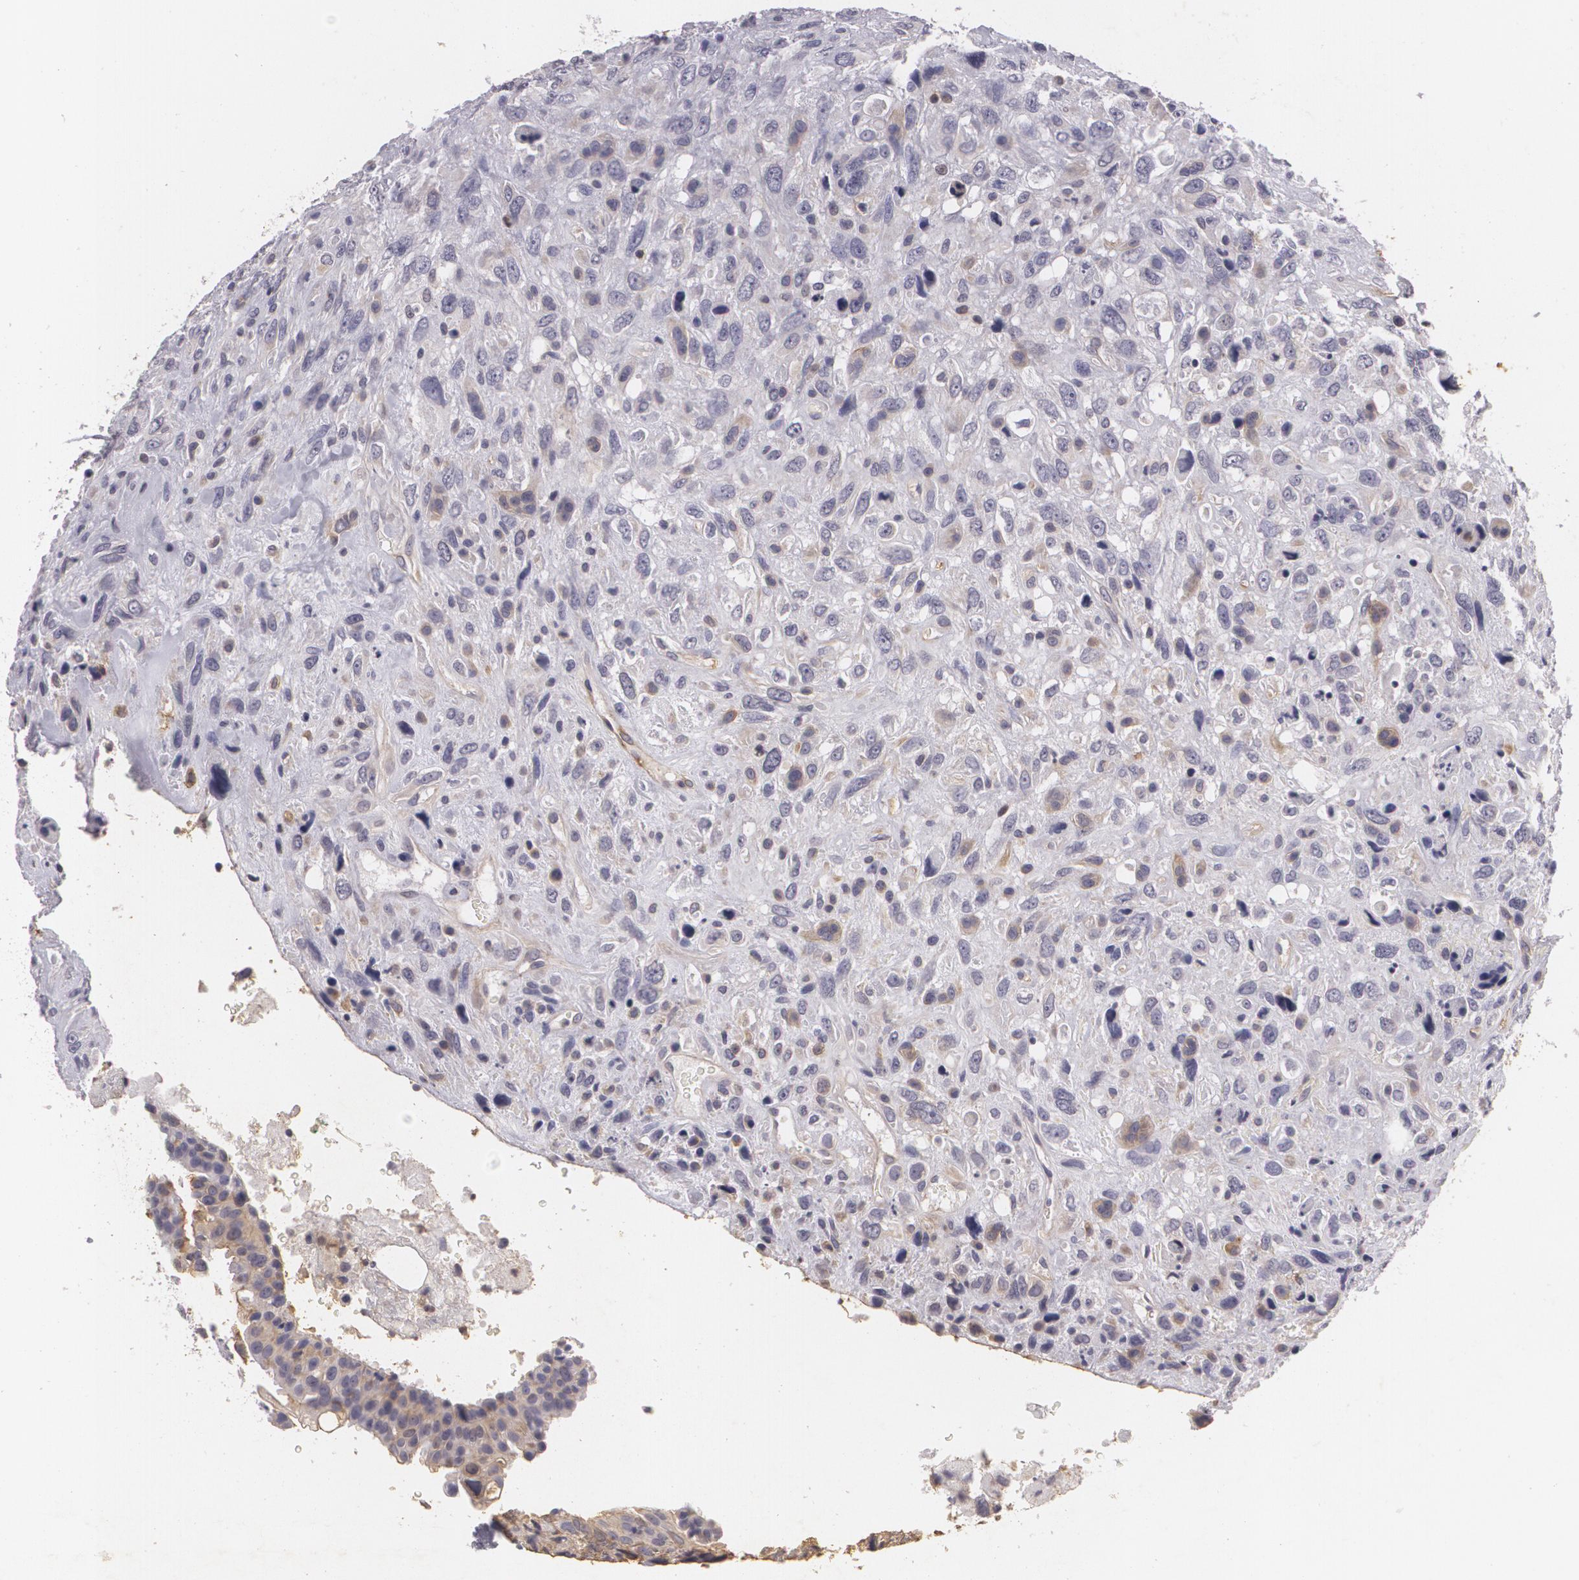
{"staining": {"intensity": "weak", "quantity": ">75%", "location": "cytoplasmic/membranous"}, "tissue": "breast cancer", "cell_type": "Tumor cells", "image_type": "cancer", "snomed": [{"axis": "morphology", "description": "Neoplasm, malignant, NOS"}, {"axis": "topography", "description": "Breast"}], "caption": "A brown stain highlights weak cytoplasmic/membranous staining of a protein in human breast cancer tumor cells. Using DAB (brown) and hematoxylin (blue) stains, captured at high magnification using brightfield microscopy.", "gene": "KCNA4", "patient": {"sex": "female", "age": 50}}